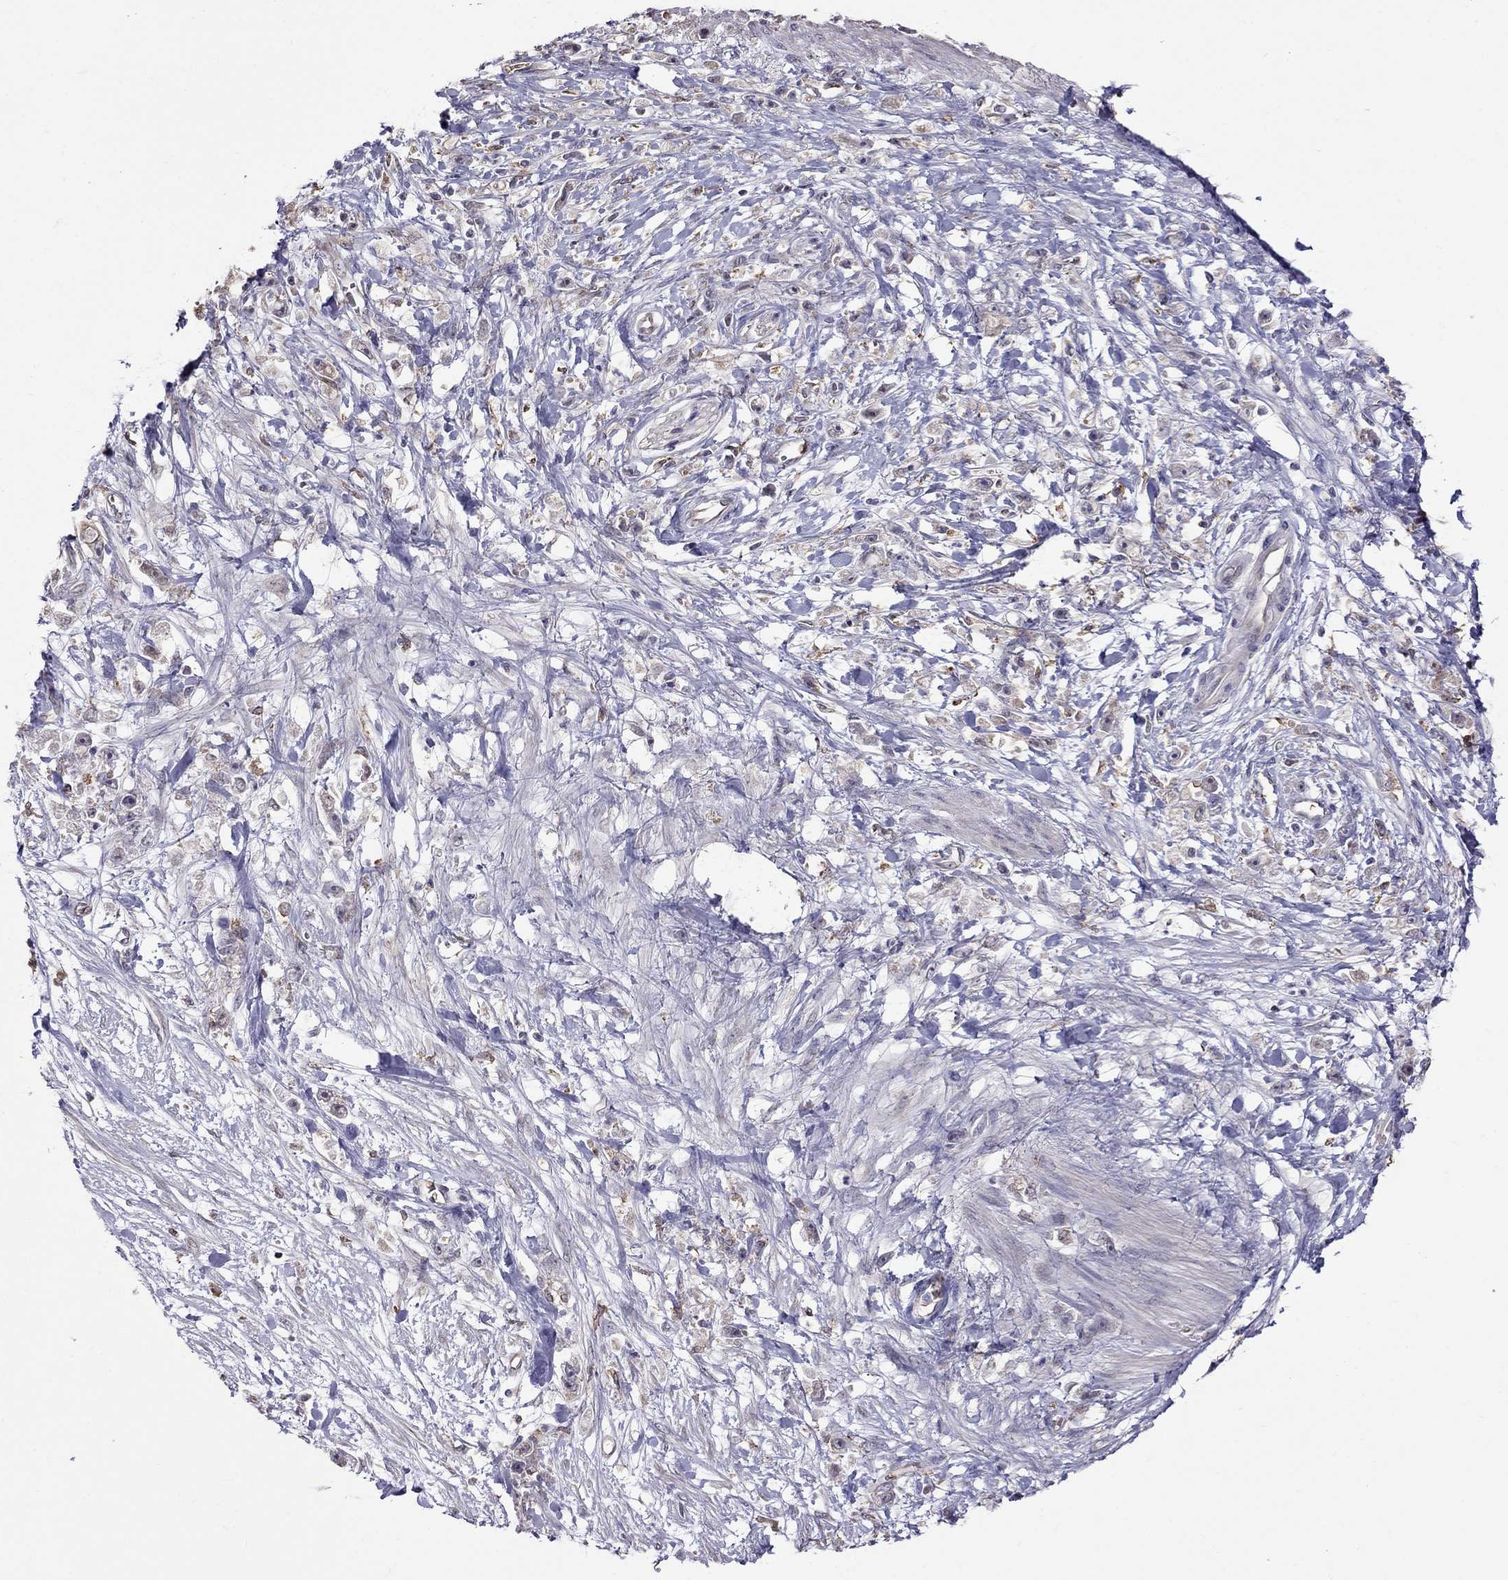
{"staining": {"intensity": "weak", "quantity": "<25%", "location": "cytoplasmic/membranous"}, "tissue": "stomach cancer", "cell_type": "Tumor cells", "image_type": "cancer", "snomed": [{"axis": "morphology", "description": "Adenocarcinoma, NOS"}, {"axis": "topography", "description": "Stomach"}], "caption": "DAB (3,3'-diaminobenzidine) immunohistochemical staining of stomach cancer (adenocarcinoma) demonstrates no significant staining in tumor cells. The staining was performed using DAB to visualize the protein expression in brown, while the nuclei were stained in blue with hematoxylin (Magnification: 20x).", "gene": "ADAM28", "patient": {"sex": "female", "age": 59}}